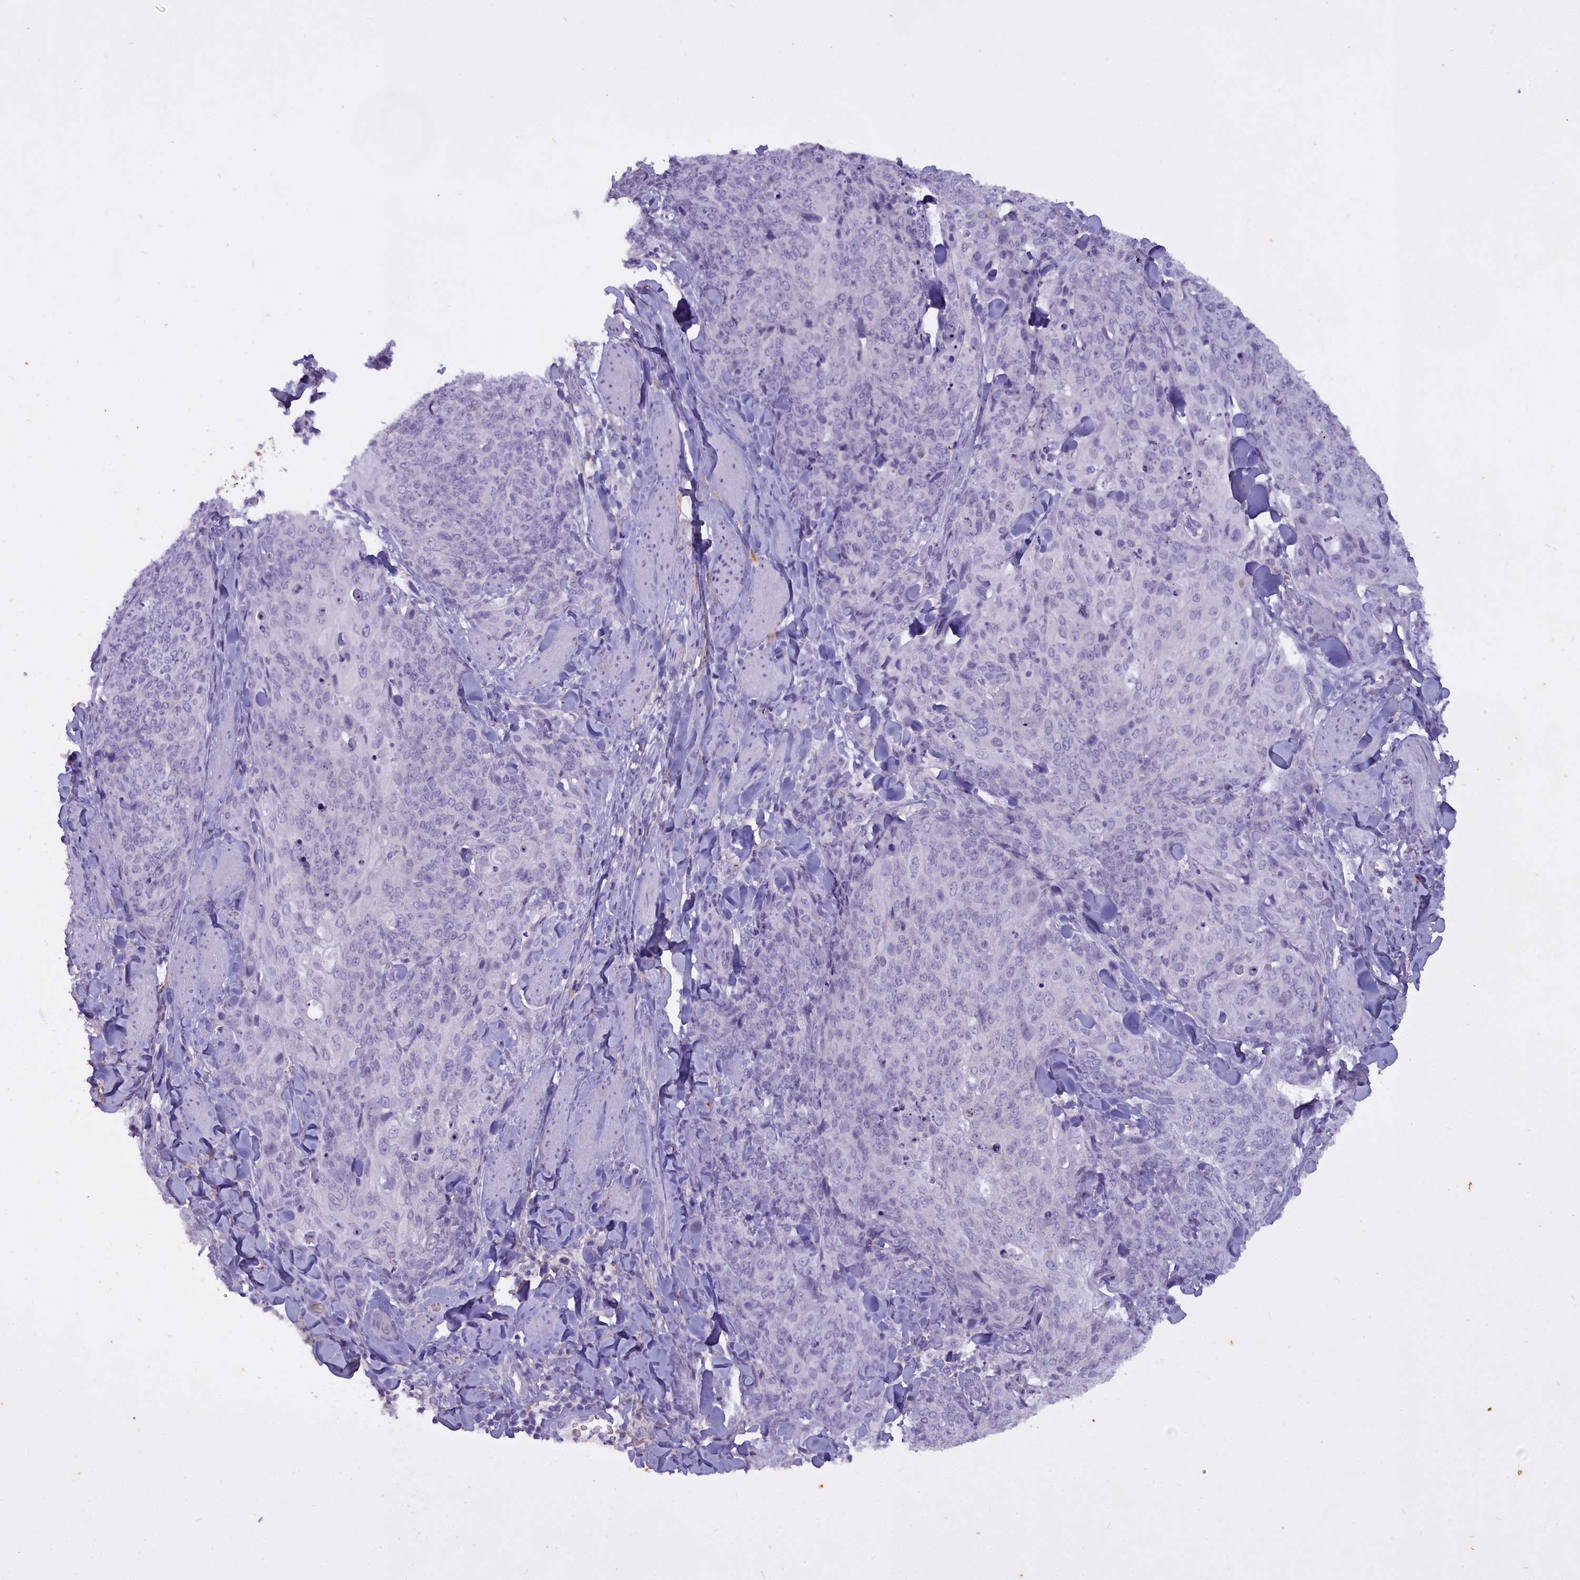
{"staining": {"intensity": "negative", "quantity": "none", "location": "none"}, "tissue": "skin cancer", "cell_type": "Tumor cells", "image_type": "cancer", "snomed": [{"axis": "morphology", "description": "Squamous cell carcinoma, NOS"}, {"axis": "topography", "description": "Skin"}, {"axis": "topography", "description": "Vulva"}], "caption": "This is a histopathology image of immunohistochemistry staining of skin squamous cell carcinoma, which shows no expression in tumor cells.", "gene": "OSTN", "patient": {"sex": "female", "age": 85}}